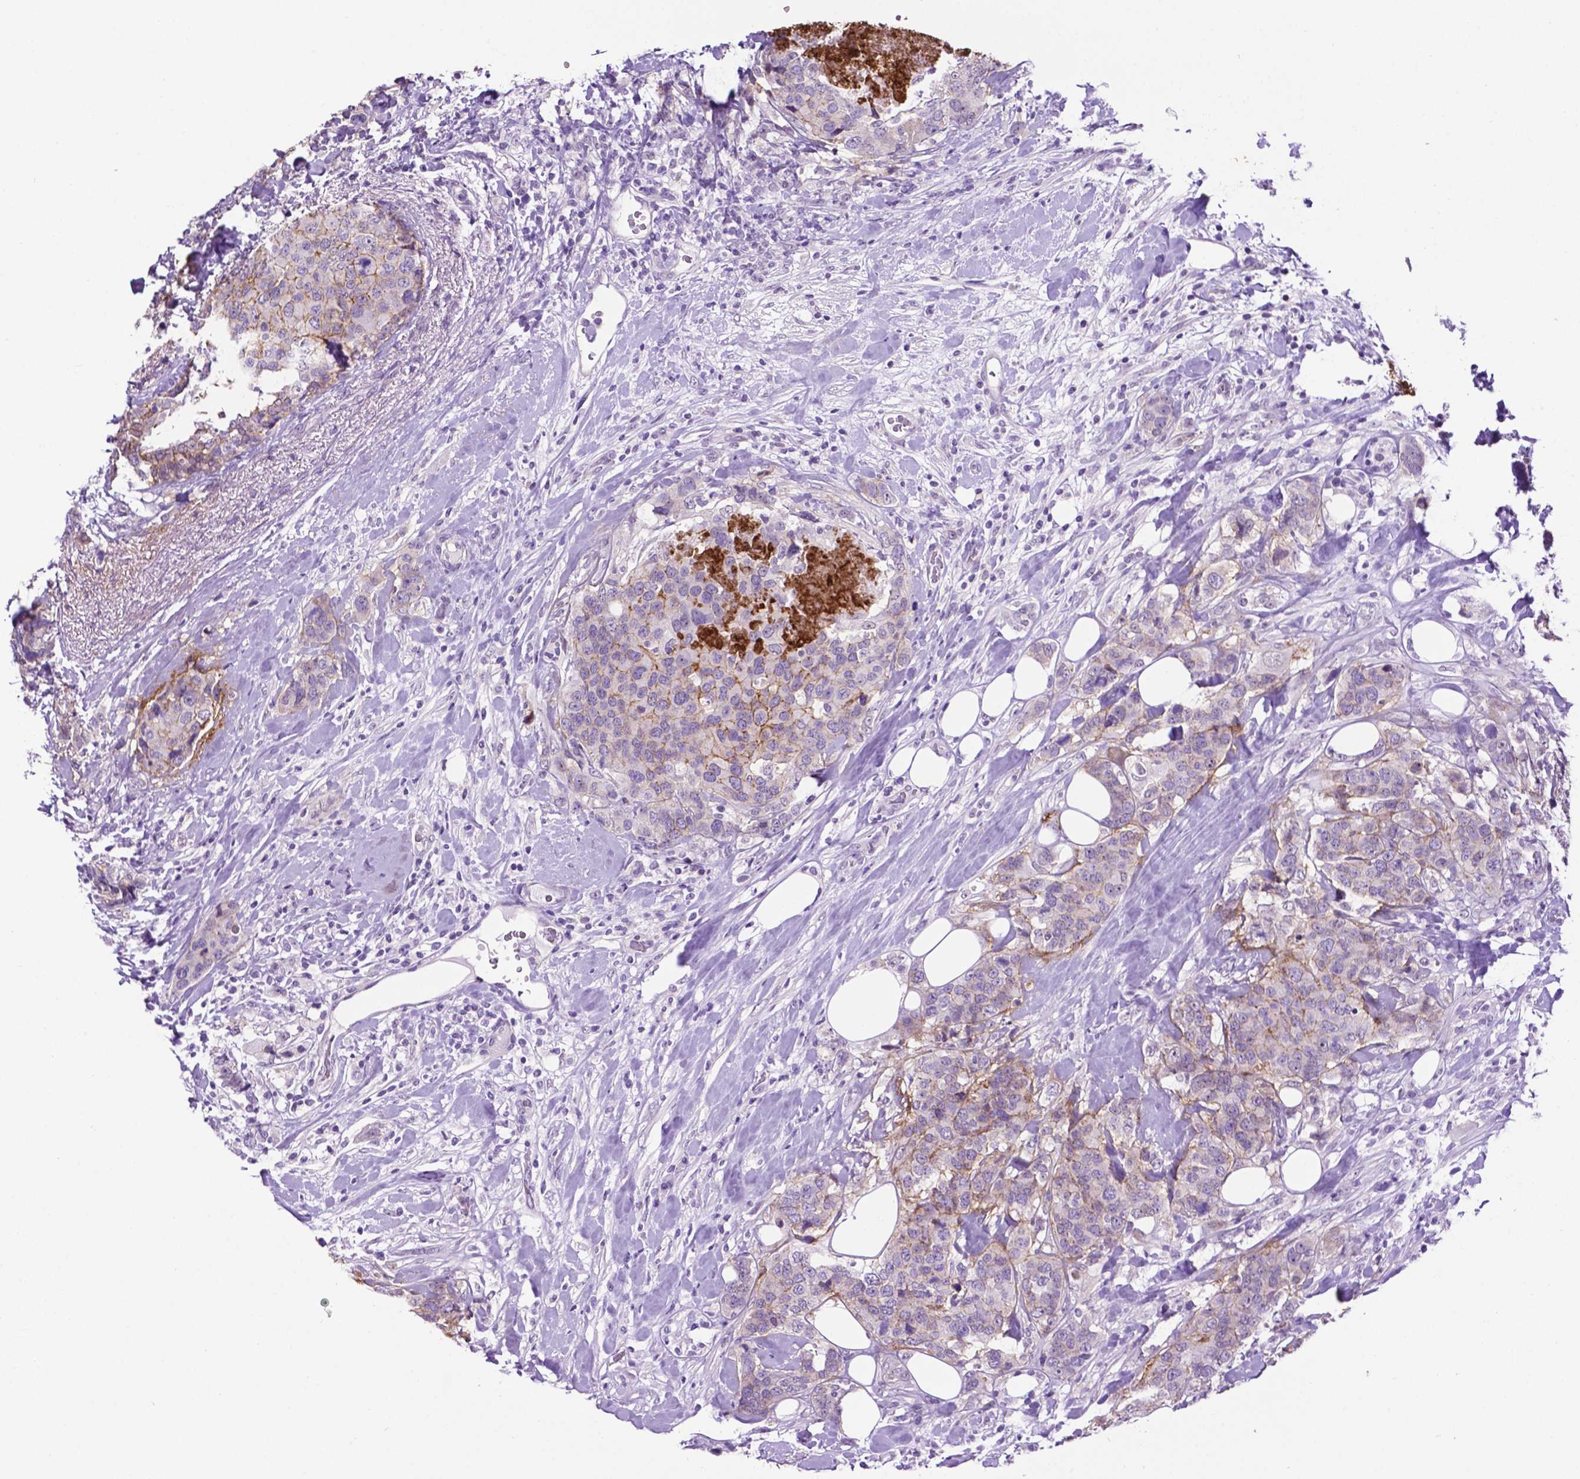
{"staining": {"intensity": "weak", "quantity": "<25%", "location": "cytoplasmic/membranous"}, "tissue": "breast cancer", "cell_type": "Tumor cells", "image_type": "cancer", "snomed": [{"axis": "morphology", "description": "Lobular carcinoma"}, {"axis": "topography", "description": "Breast"}], "caption": "Breast lobular carcinoma stained for a protein using IHC reveals no staining tumor cells.", "gene": "TACSTD2", "patient": {"sex": "female", "age": 59}}